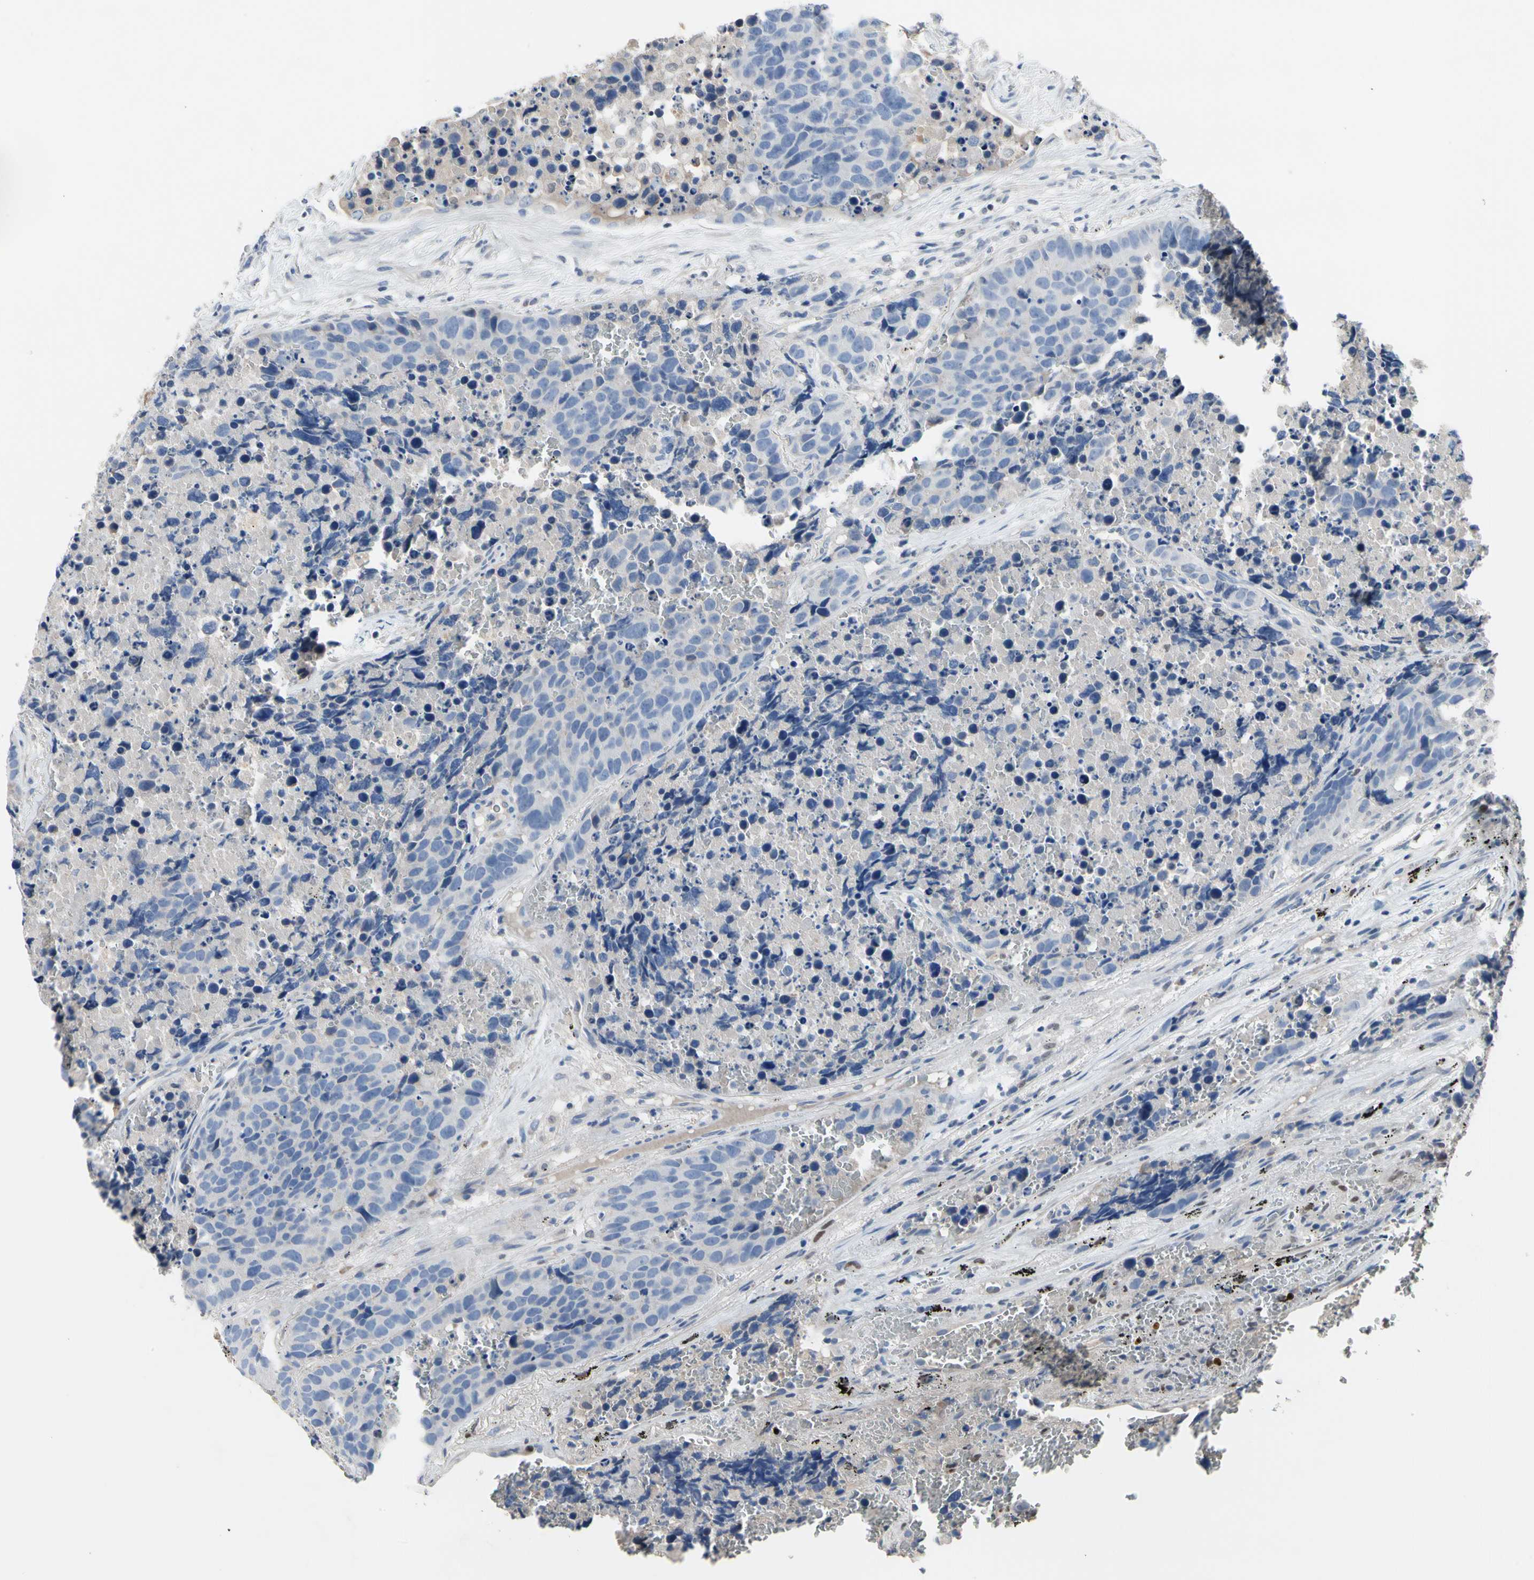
{"staining": {"intensity": "negative", "quantity": "none", "location": "none"}, "tissue": "carcinoid", "cell_type": "Tumor cells", "image_type": "cancer", "snomed": [{"axis": "morphology", "description": "Carcinoid, malignant, NOS"}, {"axis": "topography", "description": "Lung"}], "caption": "Immunohistochemical staining of malignant carcinoid shows no significant staining in tumor cells.", "gene": "ECRG4", "patient": {"sex": "male", "age": 60}}